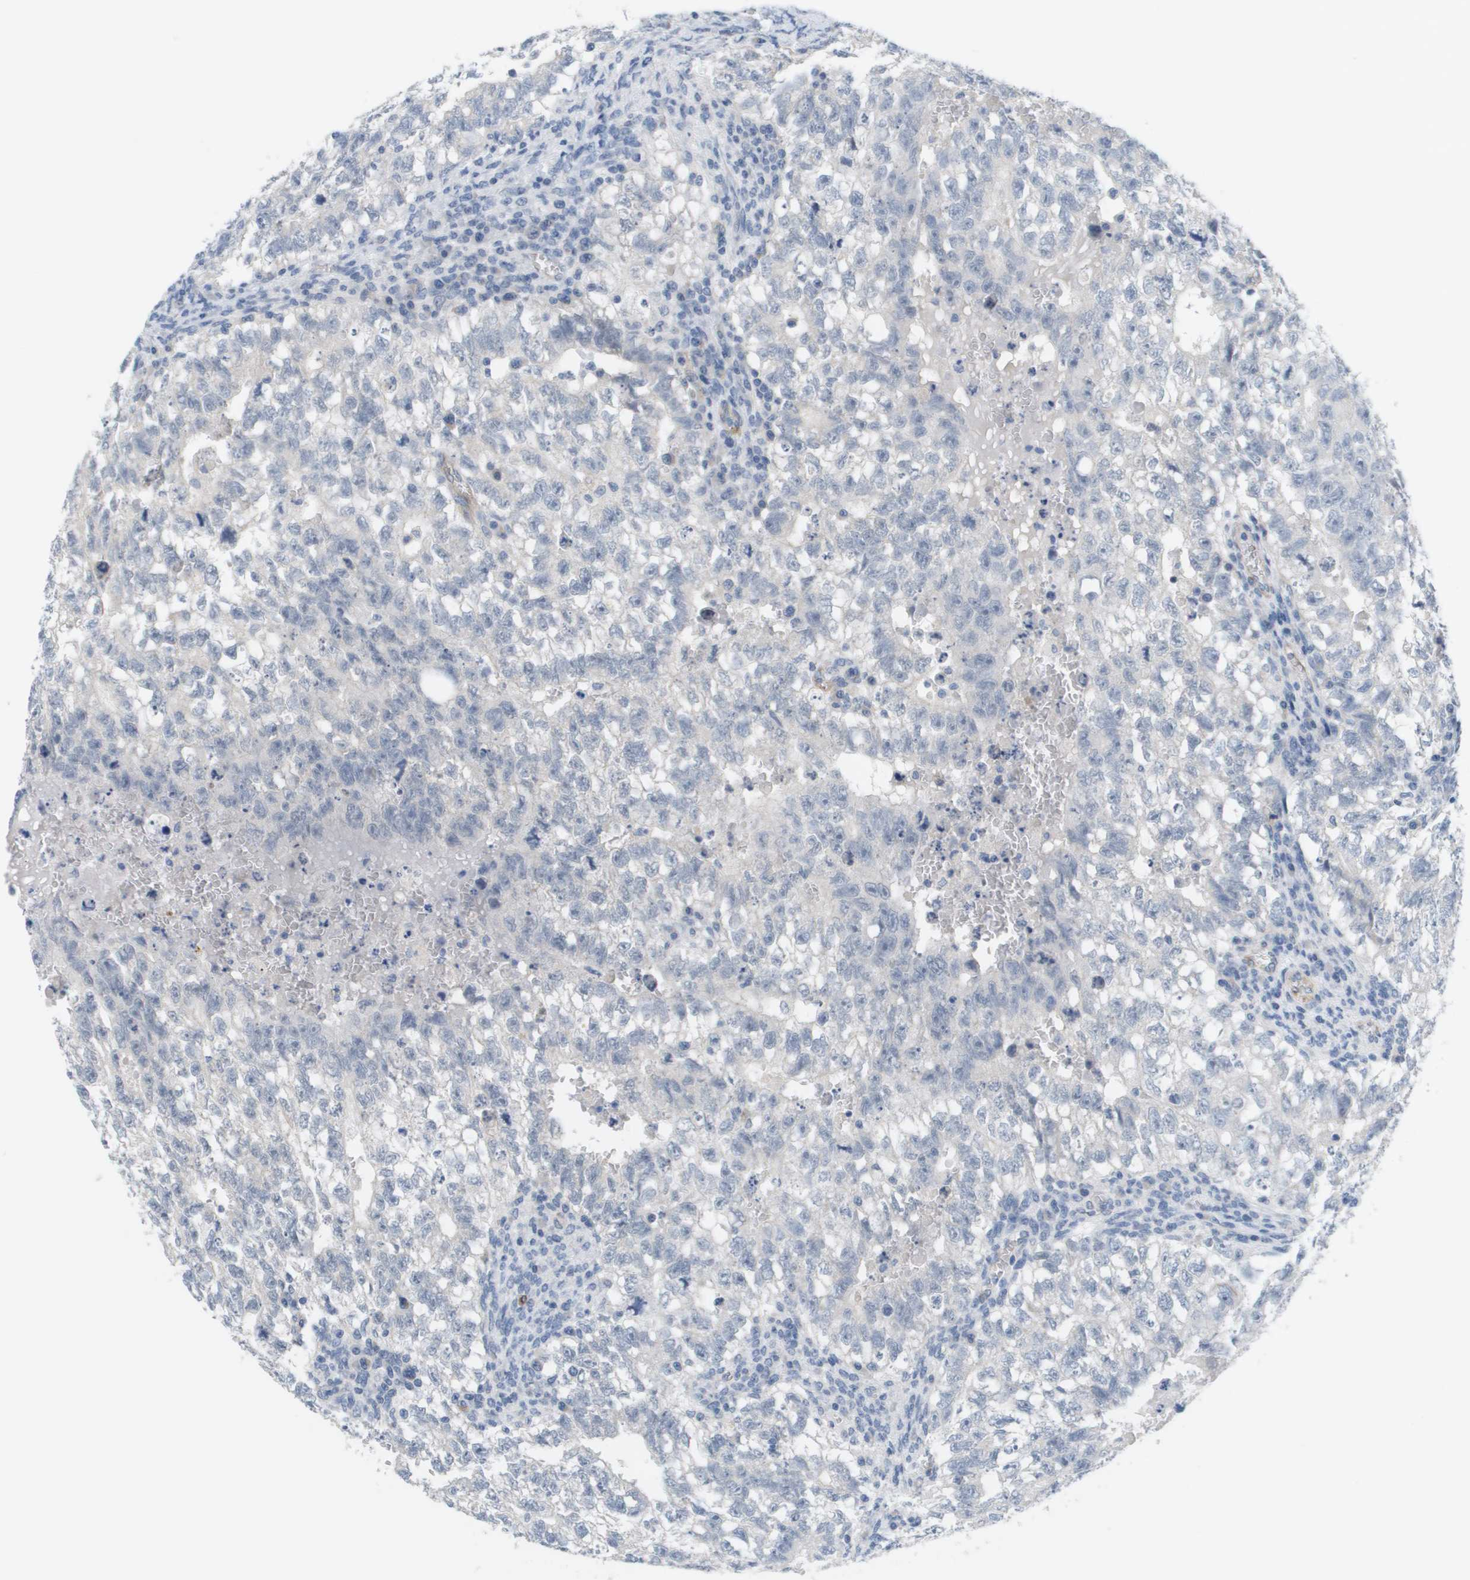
{"staining": {"intensity": "negative", "quantity": "none", "location": "none"}, "tissue": "testis cancer", "cell_type": "Tumor cells", "image_type": "cancer", "snomed": [{"axis": "morphology", "description": "Seminoma, NOS"}, {"axis": "morphology", "description": "Carcinoma, Embryonal, NOS"}, {"axis": "topography", "description": "Testis"}], "caption": "There is no significant expression in tumor cells of testis cancer. The staining is performed using DAB brown chromogen with nuclei counter-stained in using hematoxylin.", "gene": "ANGPT2", "patient": {"sex": "male", "age": 38}}